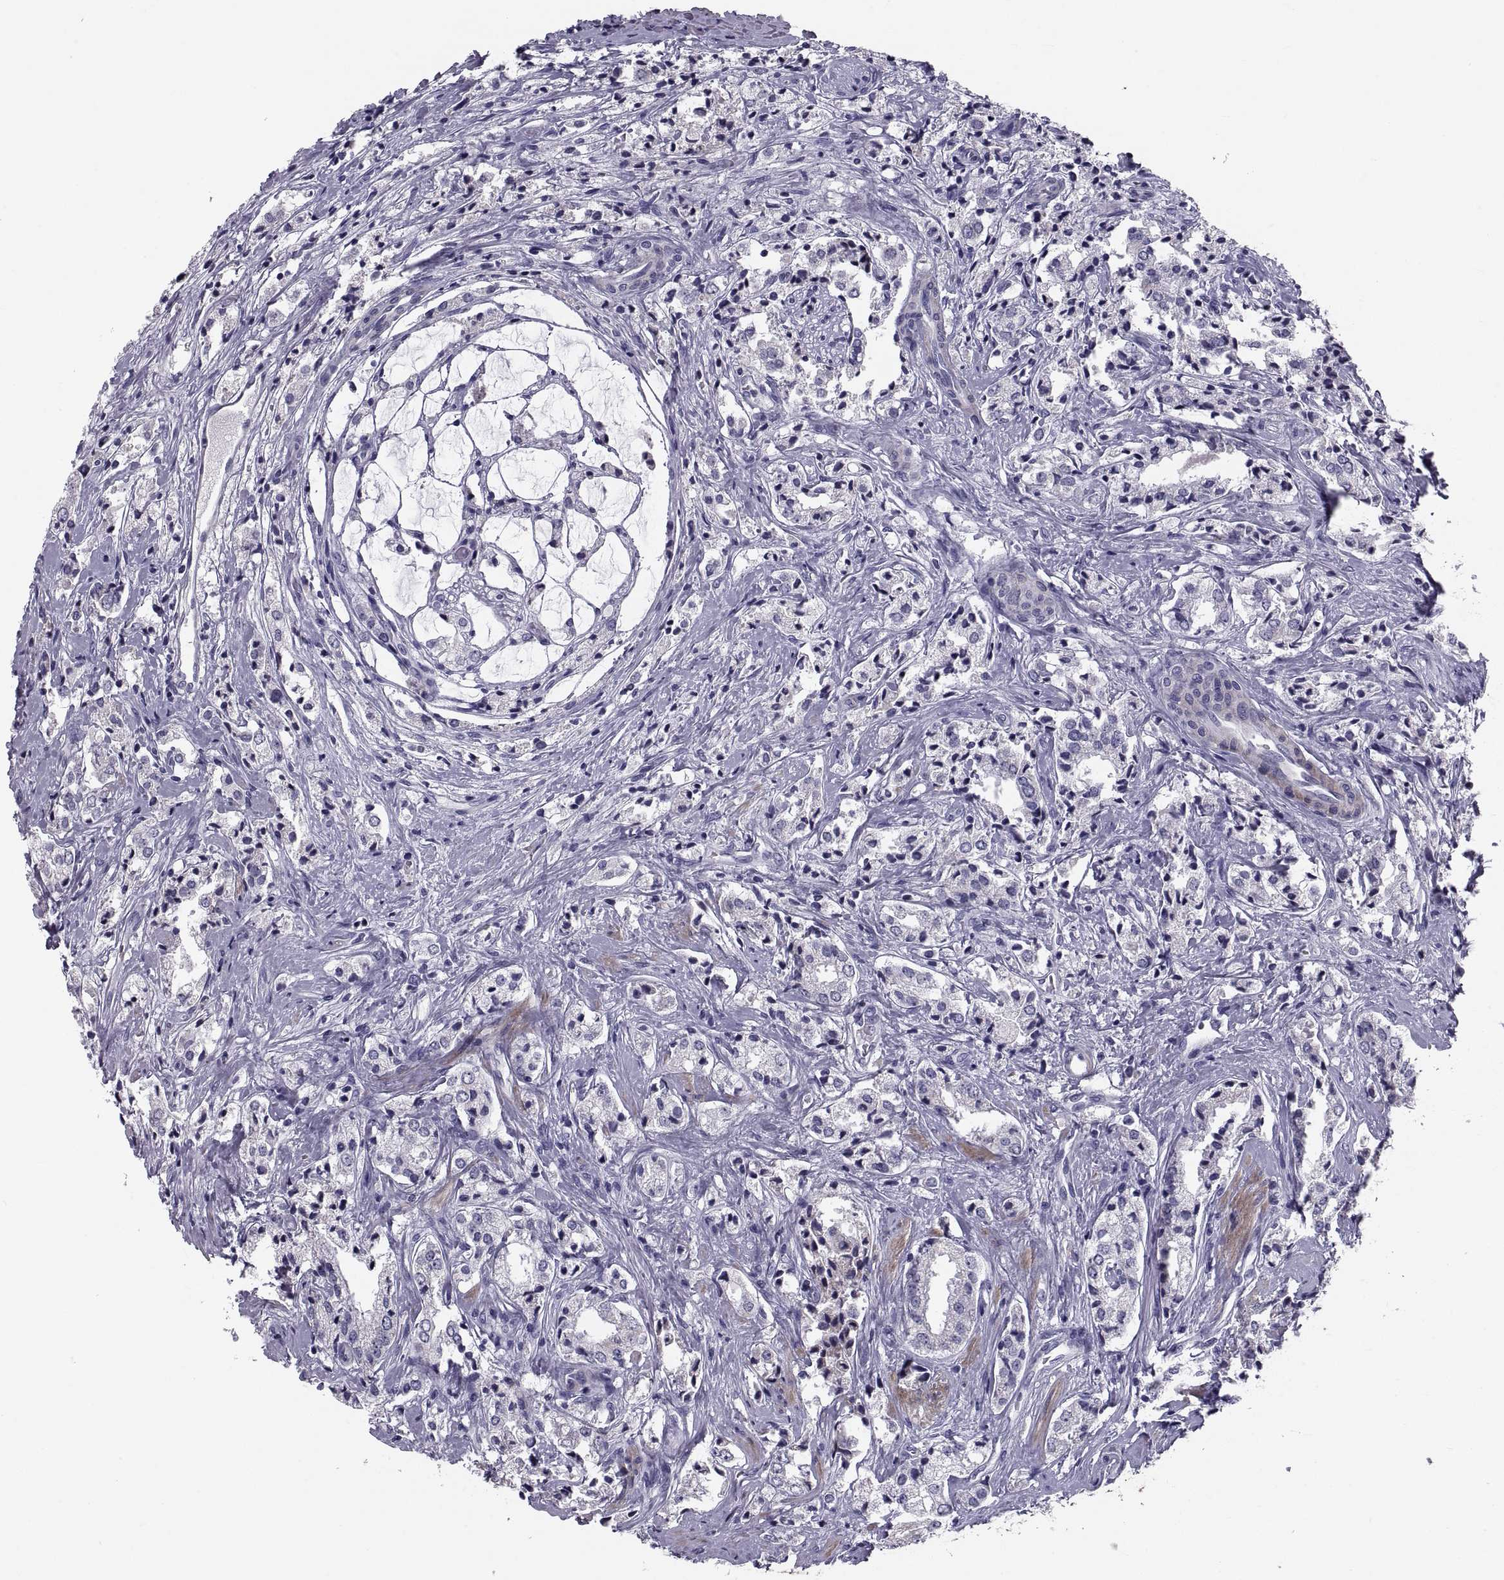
{"staining": {"intensity": "negative", "quantity": "none", "location": "none"}, "tissue": "prostate cancer", "cell_type": "Tumor cells", "image_type": "cancer", "snomed": [{"axis": "morphology", "description": "Adenocarcinoma, NOS"}, {"axis": "topography", "description": "Prostate"}], "caption": "Prostate cancer (adenocarcinoma) was stained to show a protein in brown. There is no significant positivity in tumor cells.", "gene": "PDZRN4", "patient": {"sex": "male", "age": 66}}